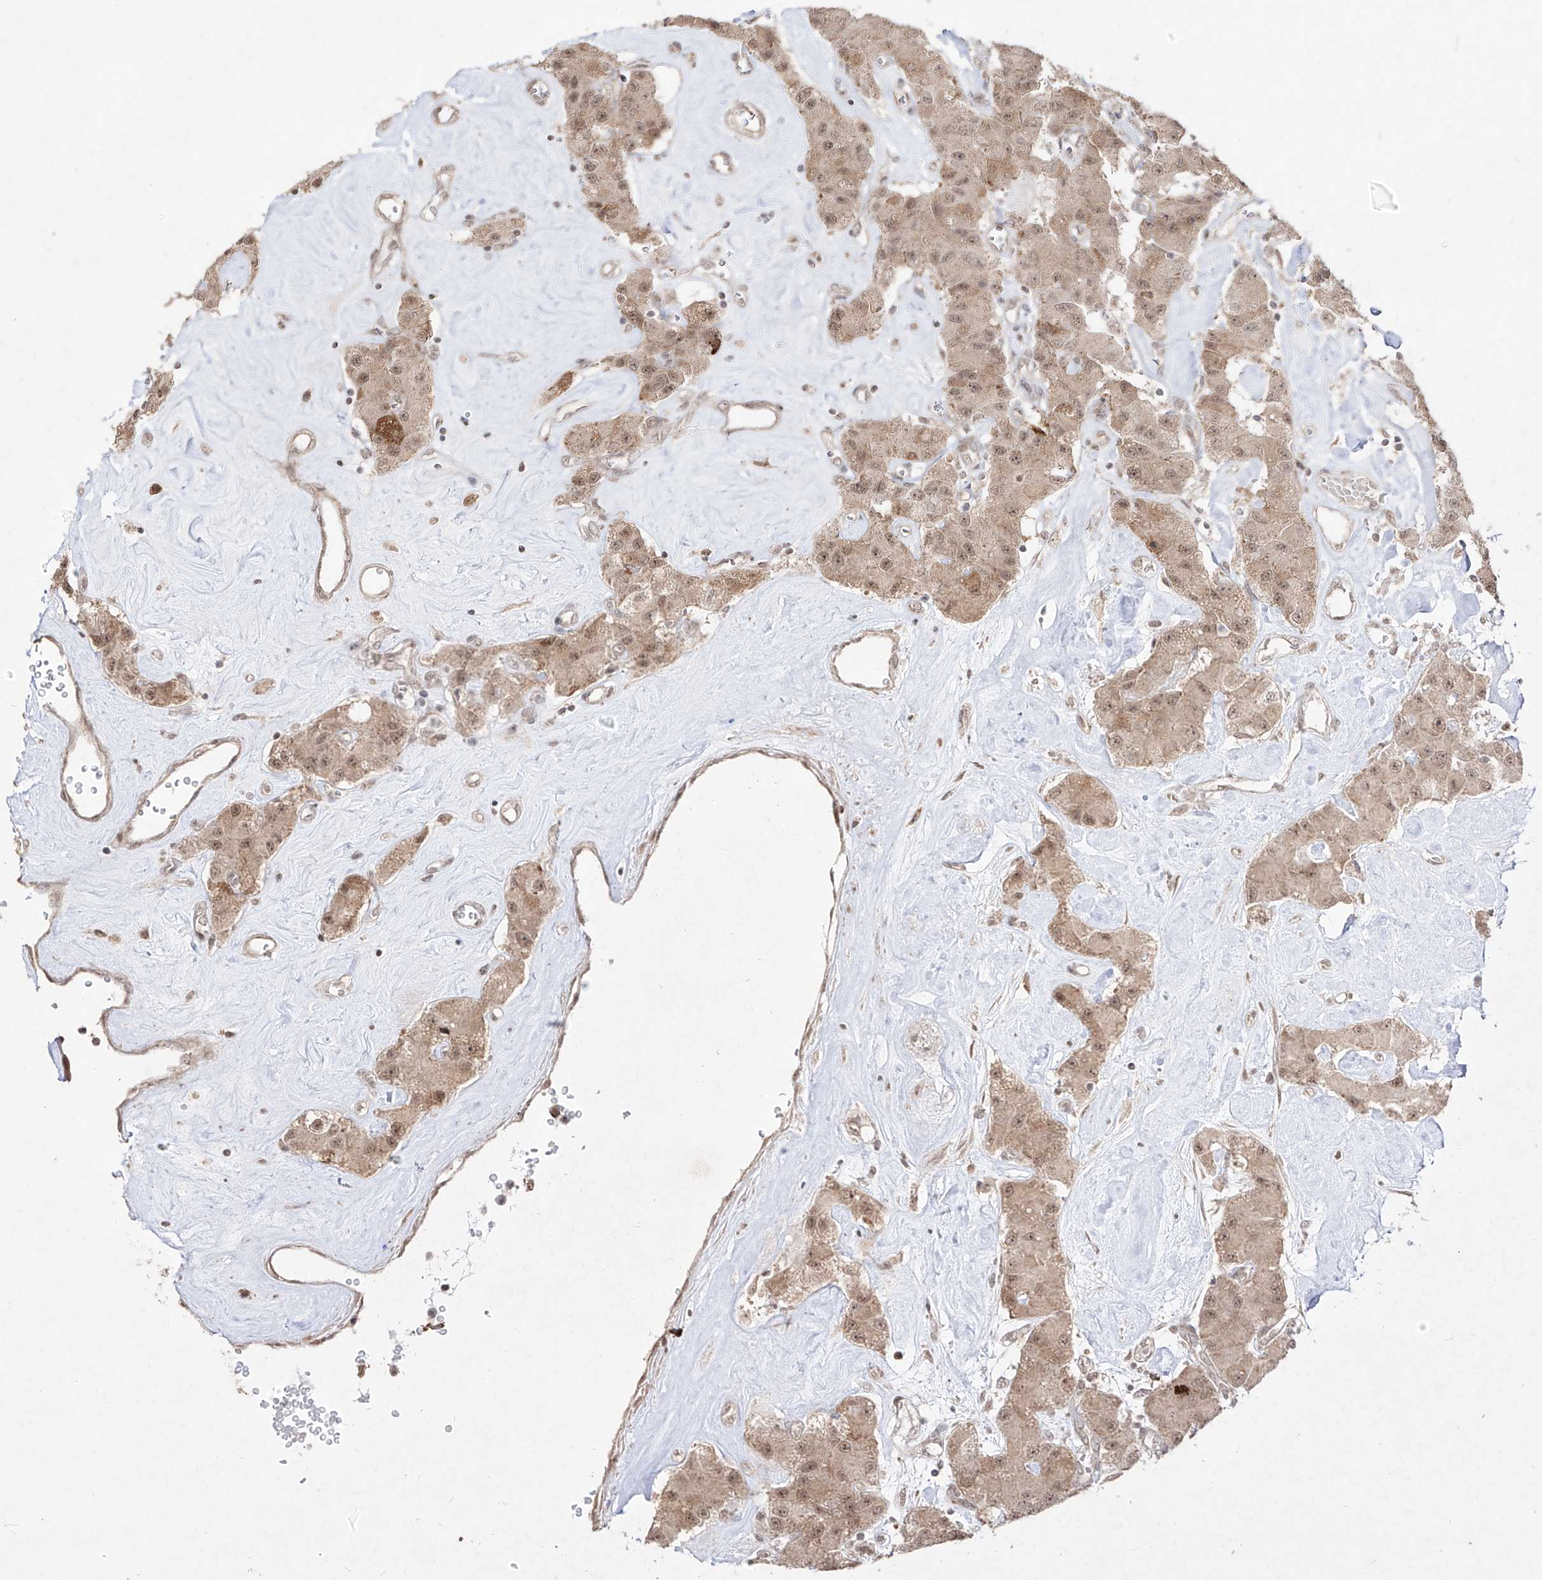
{"staining": {"intensity": "moderate", "quantity": ">75%", "location": "cytoplasmic/membranous,nuclear"}, "tissue": "carcinoid", "cell_type": "Tumor cells", "image_type": "cancer", "snomed": [{"axis": "morphology", "description": "Carcinoid, malignant, NOS"}, {"axis": "topography", "description": "Pancreas"}], "caption": "Malignant carcinoid was stained to show a protein in brown. There is medium levels of moderate cytoplasmic/membranous and nuclear positivity in about >75% of tumor cells.", "gene": "SNRNP27", "patient": {"sex": "male", "age": 41}}